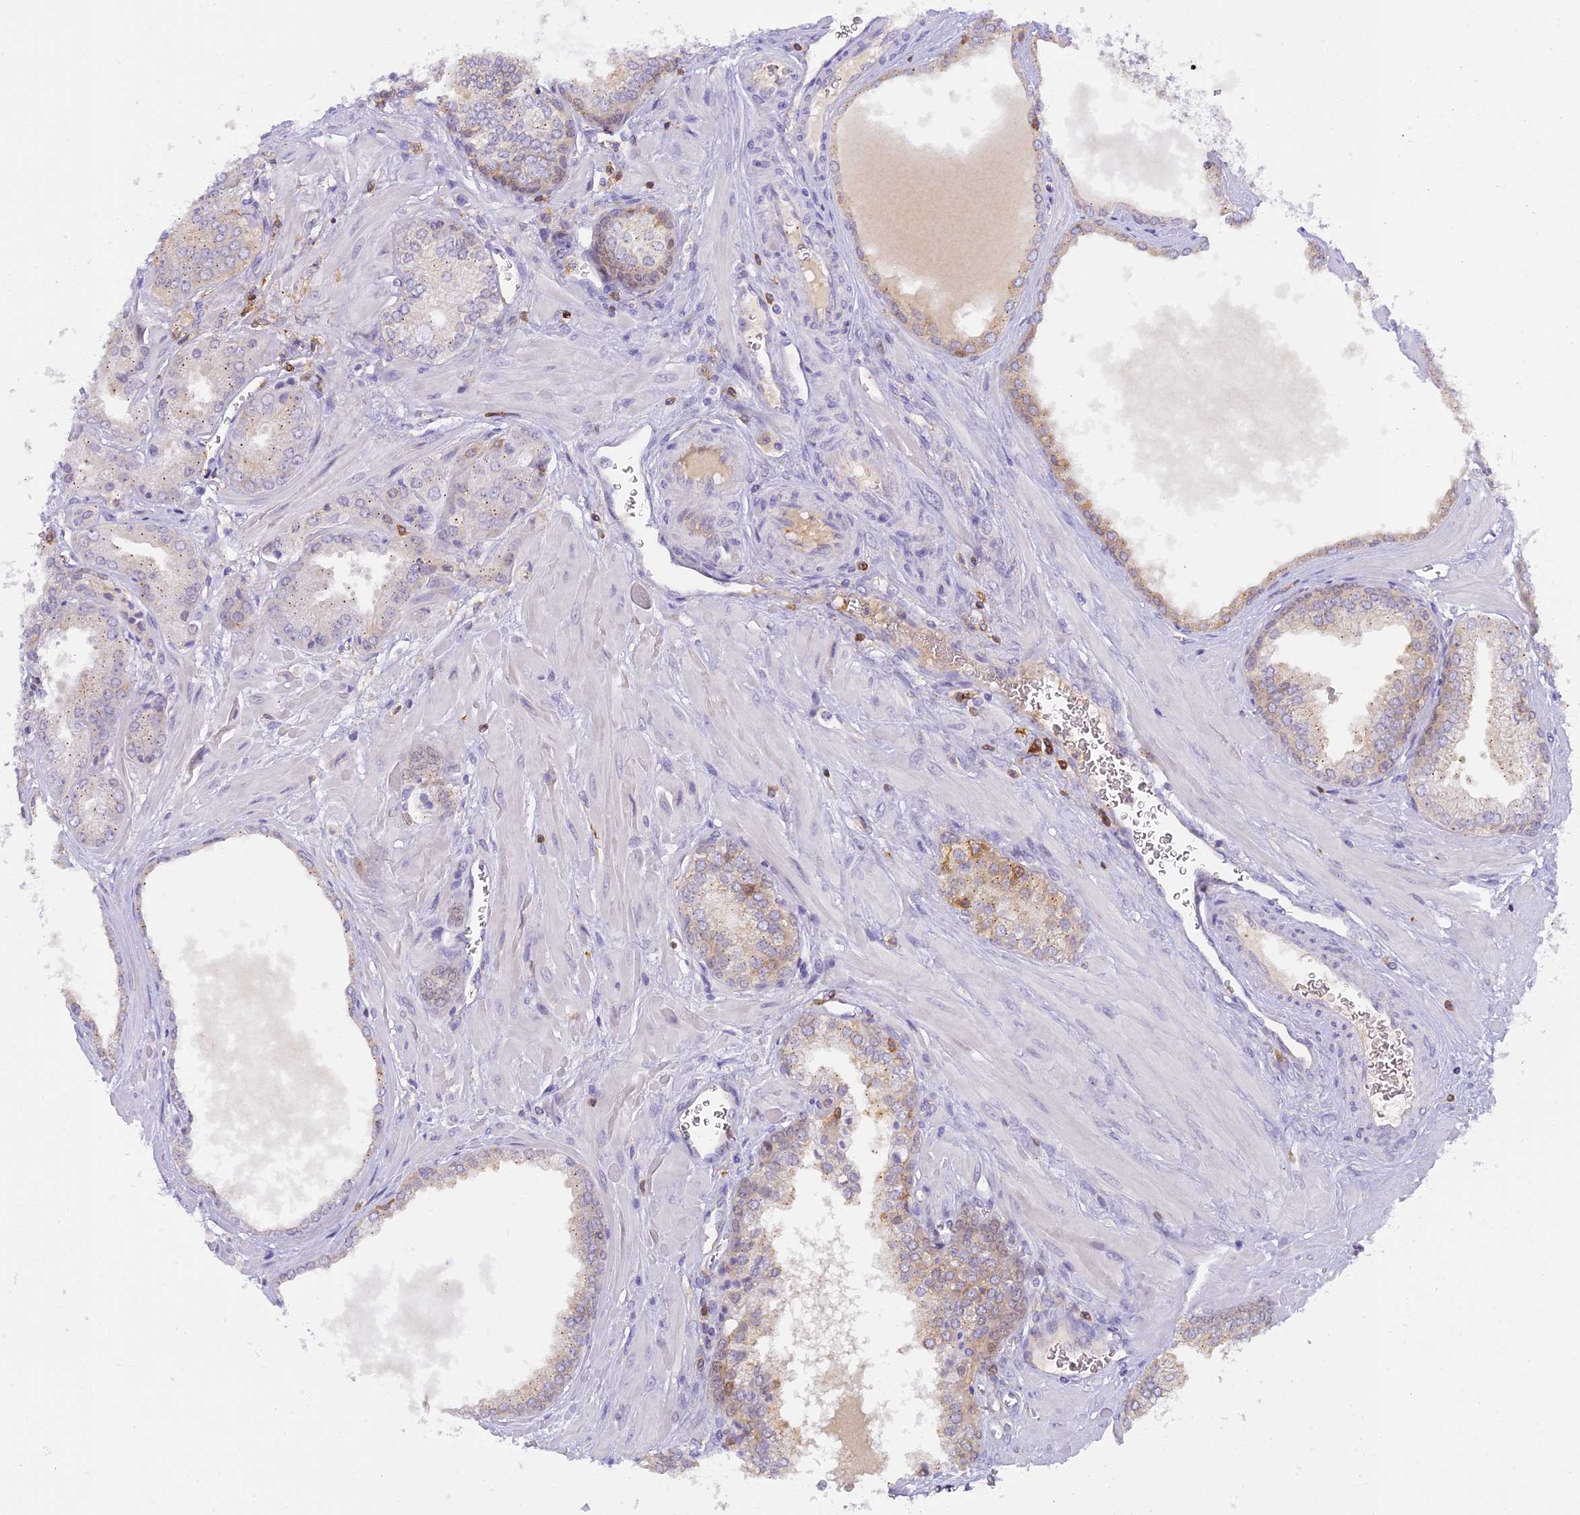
{"staining": {"intensity": "negative", "quantity": "none", "location": "none"}, "tissue": "prostate cancer", "cell_type": "Tumor cells", "image_type": "cancer", "snomed": [{"axis": "morphology", "description": "Adenocarcinoma, Low grade"}, {"axis": "topography", "description": "Prostate"}], "caption": "The photomicrograph reveals no significant expression in tumor cells of prostate cancer.", "gene": "FYB1", "patient": {"sex": "male", "age": 67}}